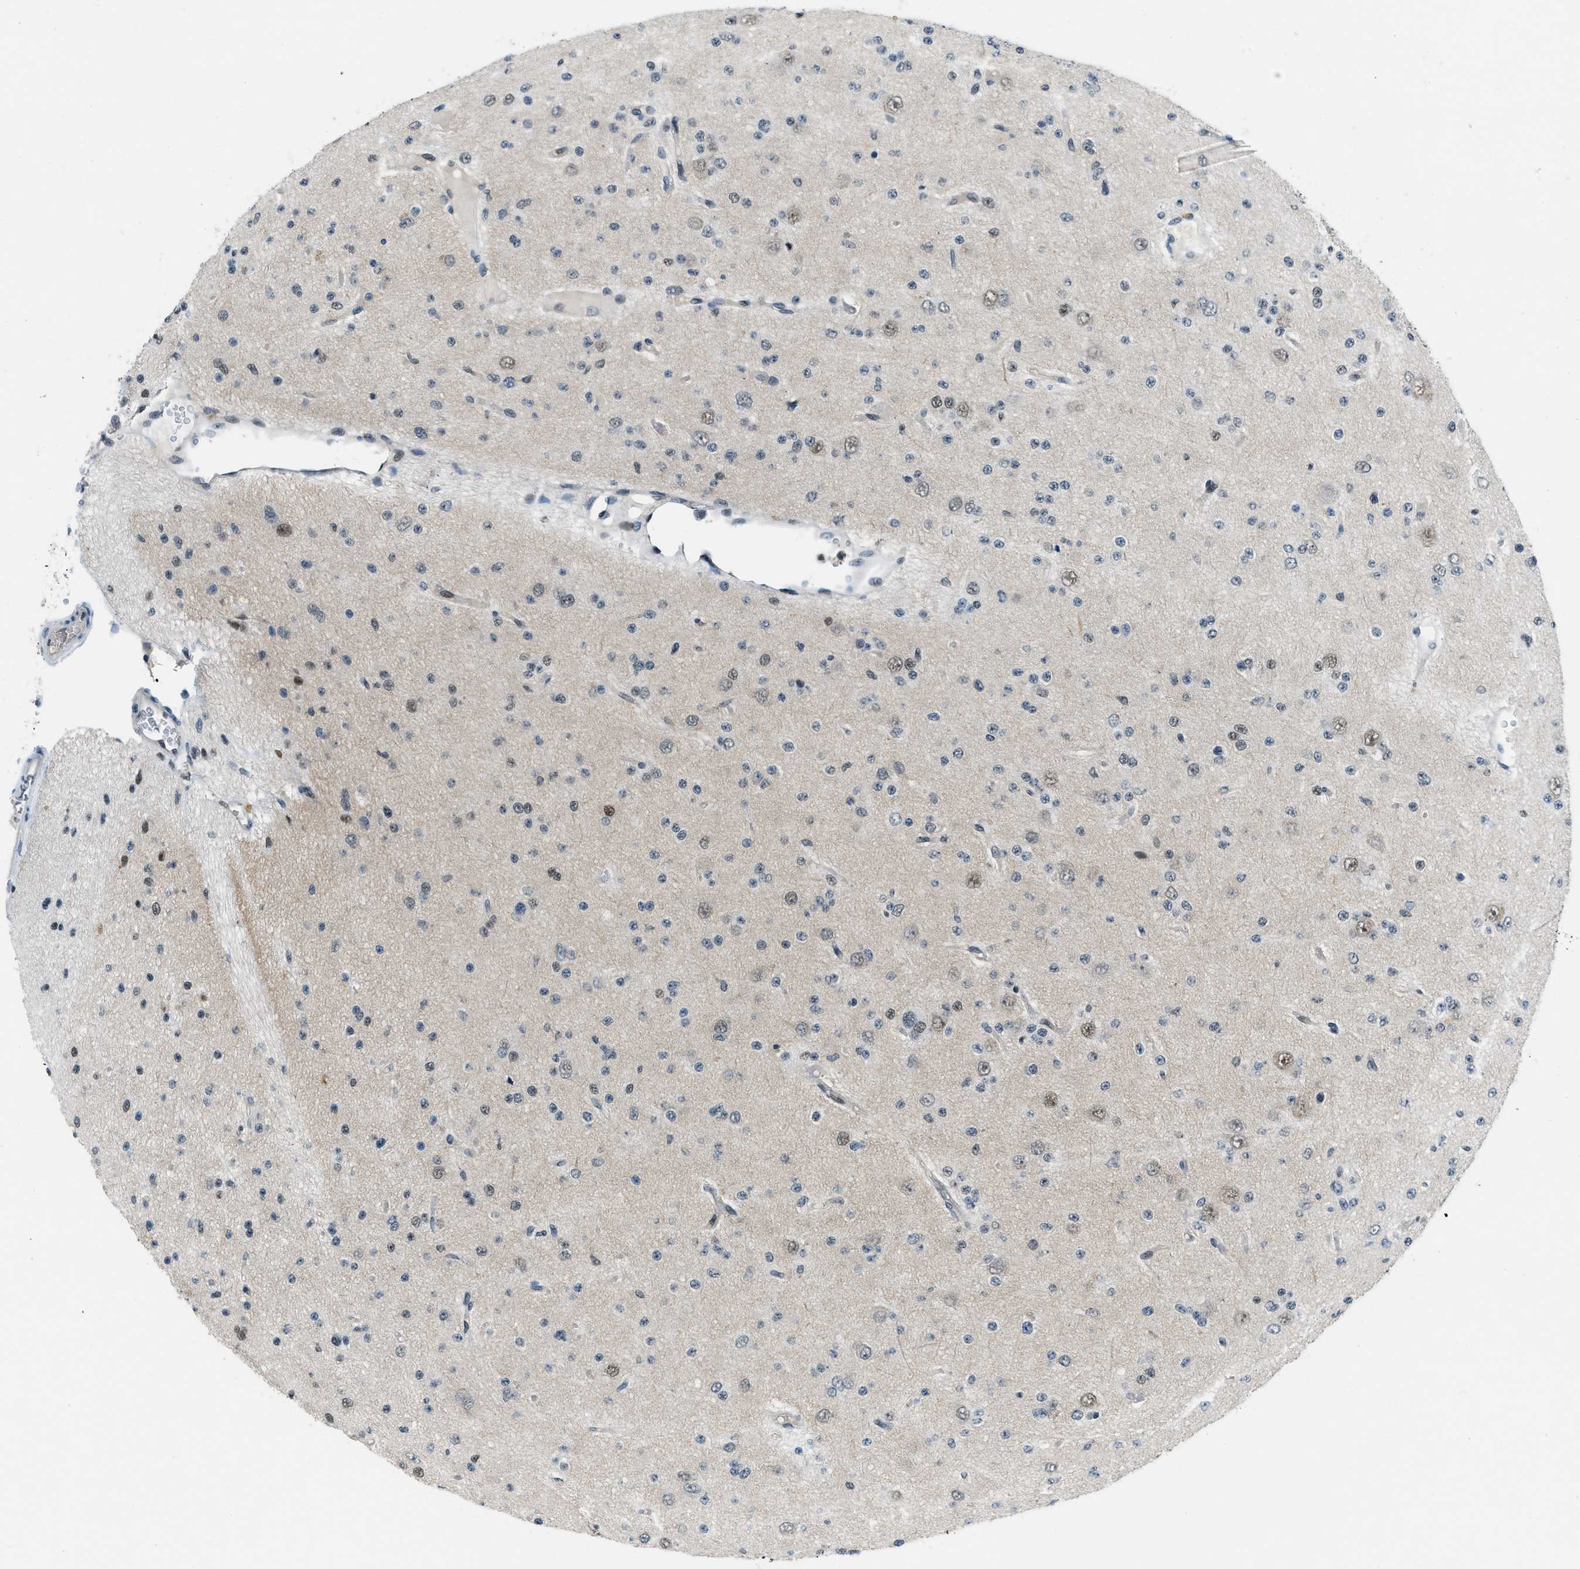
{"staining": {"intensity": "moderate", "quantity": "<25%", "location": "nuclear"}, "tissue": "glioma", "cell_type": "Tumor cells", "image_type": "cancer", "snomed": [{"axis": "morphology", "description": "Glioma, malignant, Low grade"}, {"axis": "topography", "description": "Brain"}], "caption": "Glioma stained for a protein displays moderate nuclear positivity in tumor cells.", "gene": "OGFR", "patient": {"sex": "male", "age": 38}}